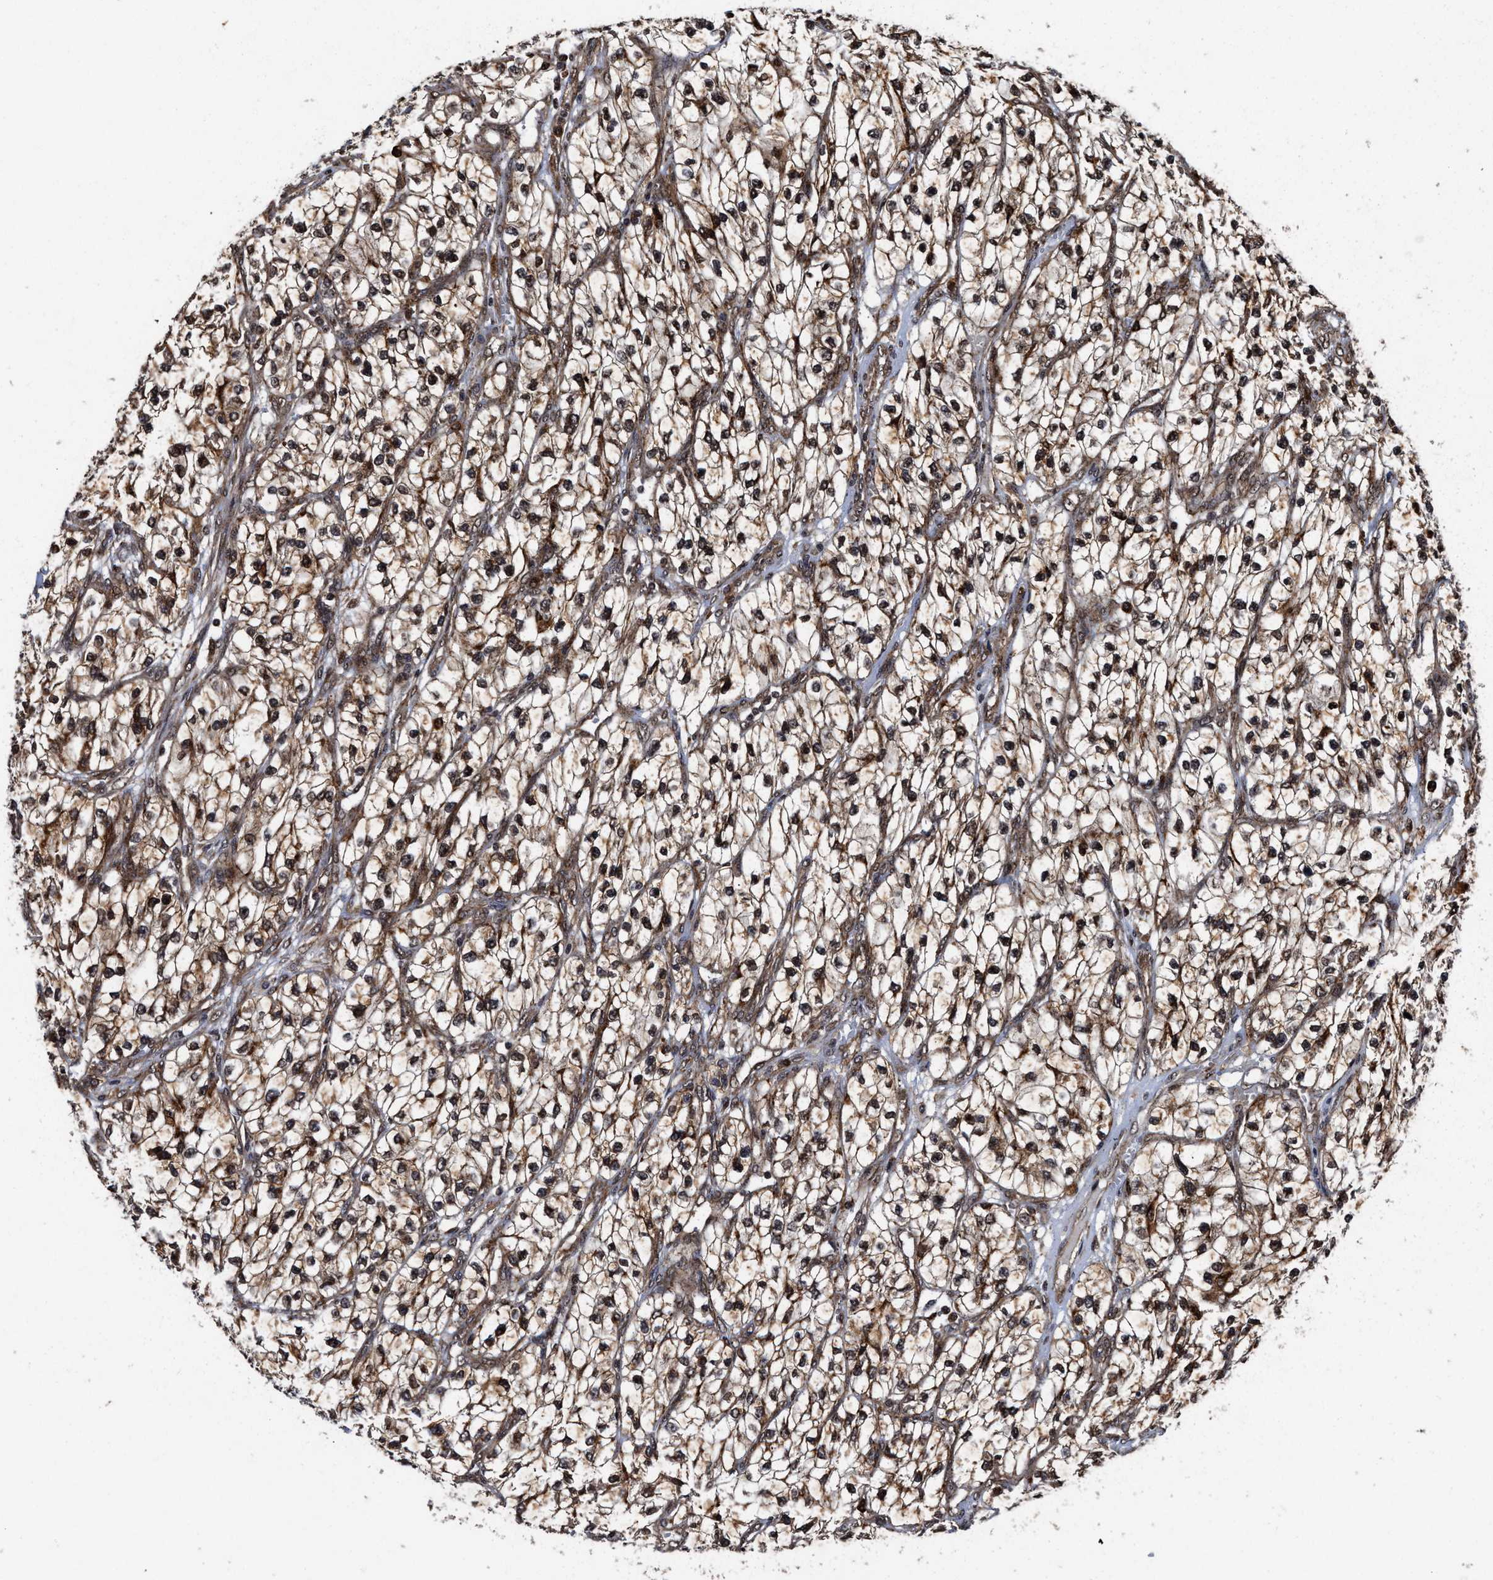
{"staining": {"intensity": "strong", "quantity": ">75%", "location": "nuclear"}, "tissue": "renal cancer", "cell_type": "Tumor cells", "image_type": "cancer", "snomed": [{"axis": "morphology", "description": "Adenocarcinoma, NOS"}, {"axis": "topography", "description": "Kidney"}], "caption": "This micrograph demonstrates immunohistochemistry staining of human adenocarcinoma (renal), with high strong nuclear expression in approximately >75% of tumor cells.", "gene": "SEPTIN2", "patient": {"sex": "female", "age": 57}}